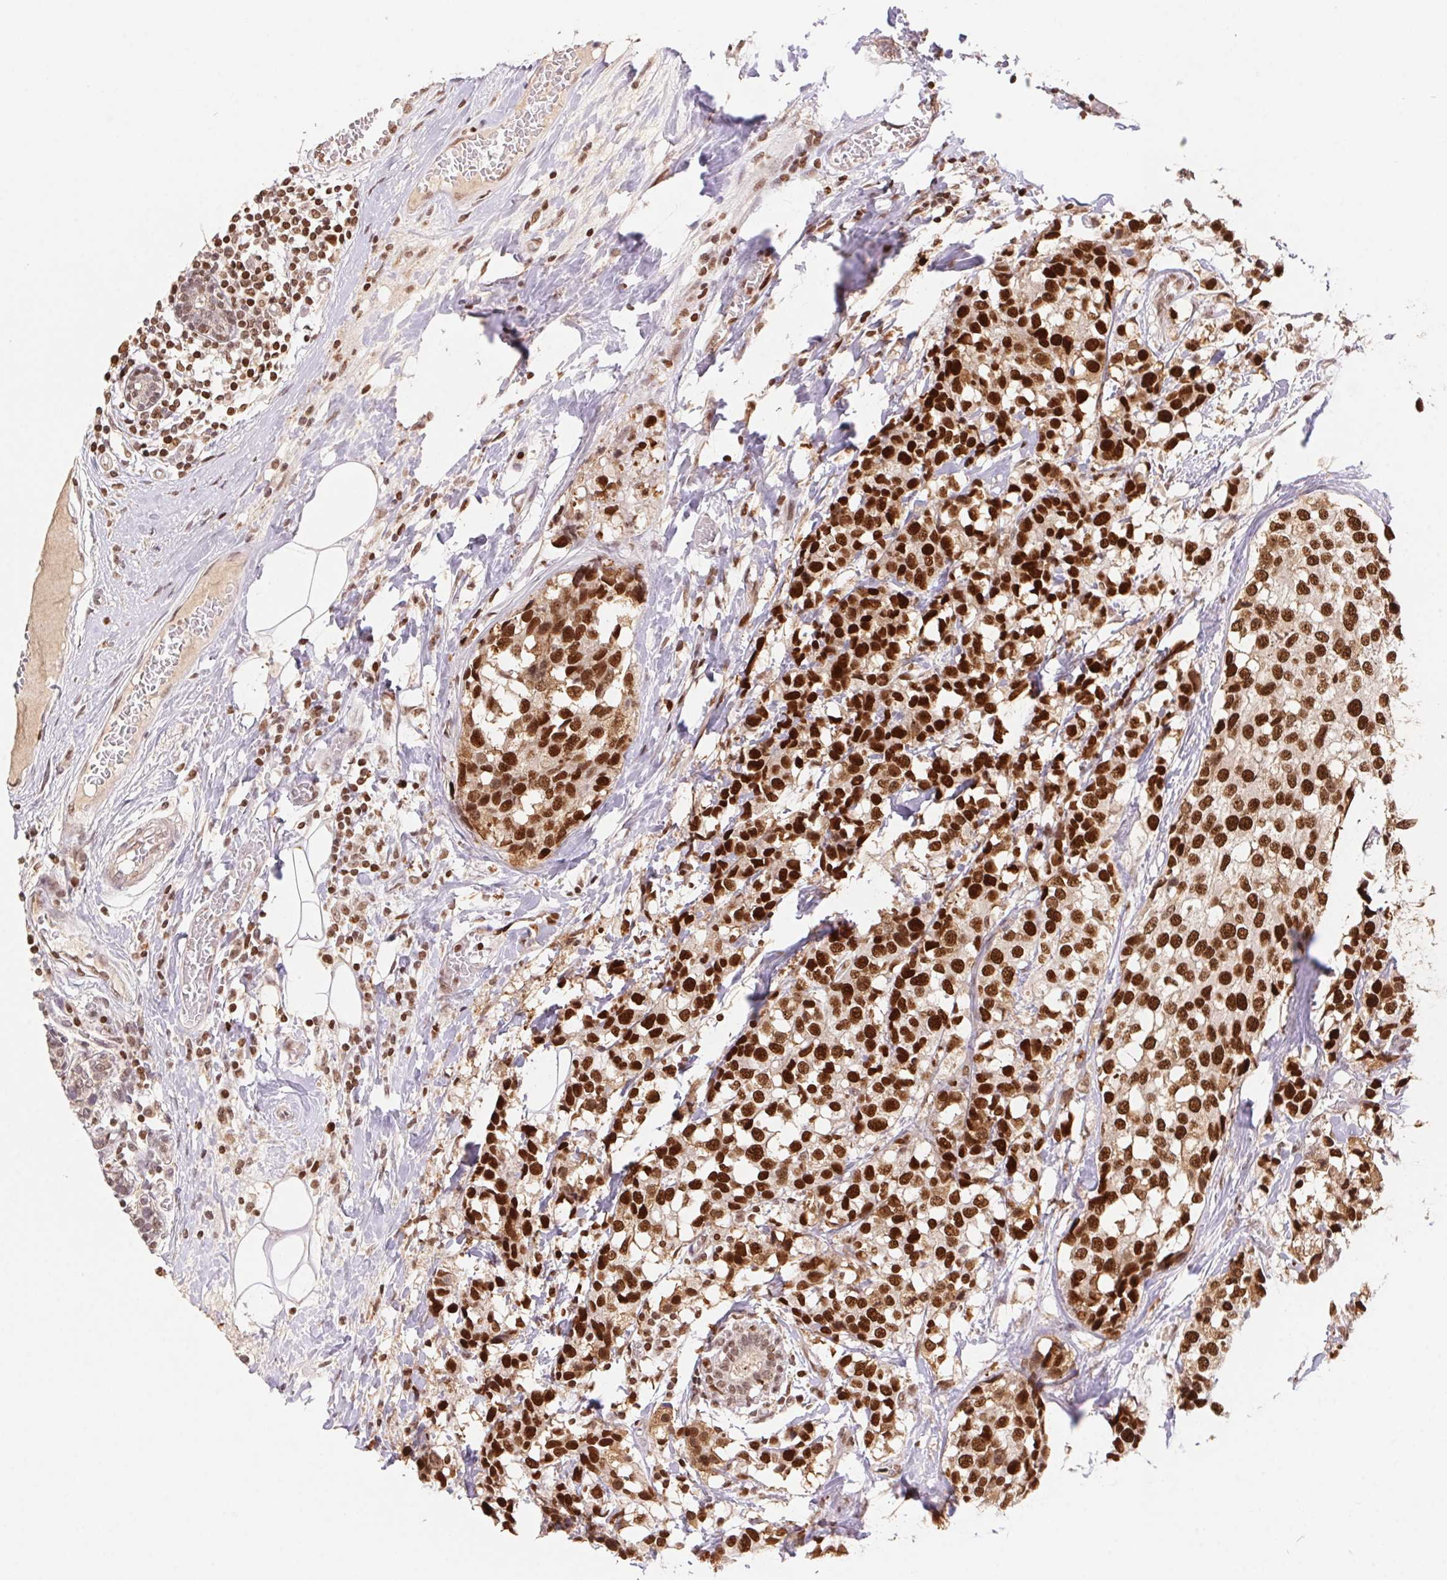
{"staining": {"intensity": "strong", "quantity": ">75%", "location": "nuclear"}, "tissue": "breast cancer", "cell_type": "Tumor cells", "image_type": "cancer", "snomed": [{"axis": "morphology", "description": "Lobular carcinoma"}, {"axis": "topography", "description": "Breast"}], "caption": "Immunohistochemistry (IHC) (DAB (3,3'-diaminobenzidine)) staining of breast cancer (lobular carcinoma) exhibits strong nuclear protein positivity in about >75% of tumor cells.", "gene": "POLD3", "patient": {"sex": "female", "age": 59}}